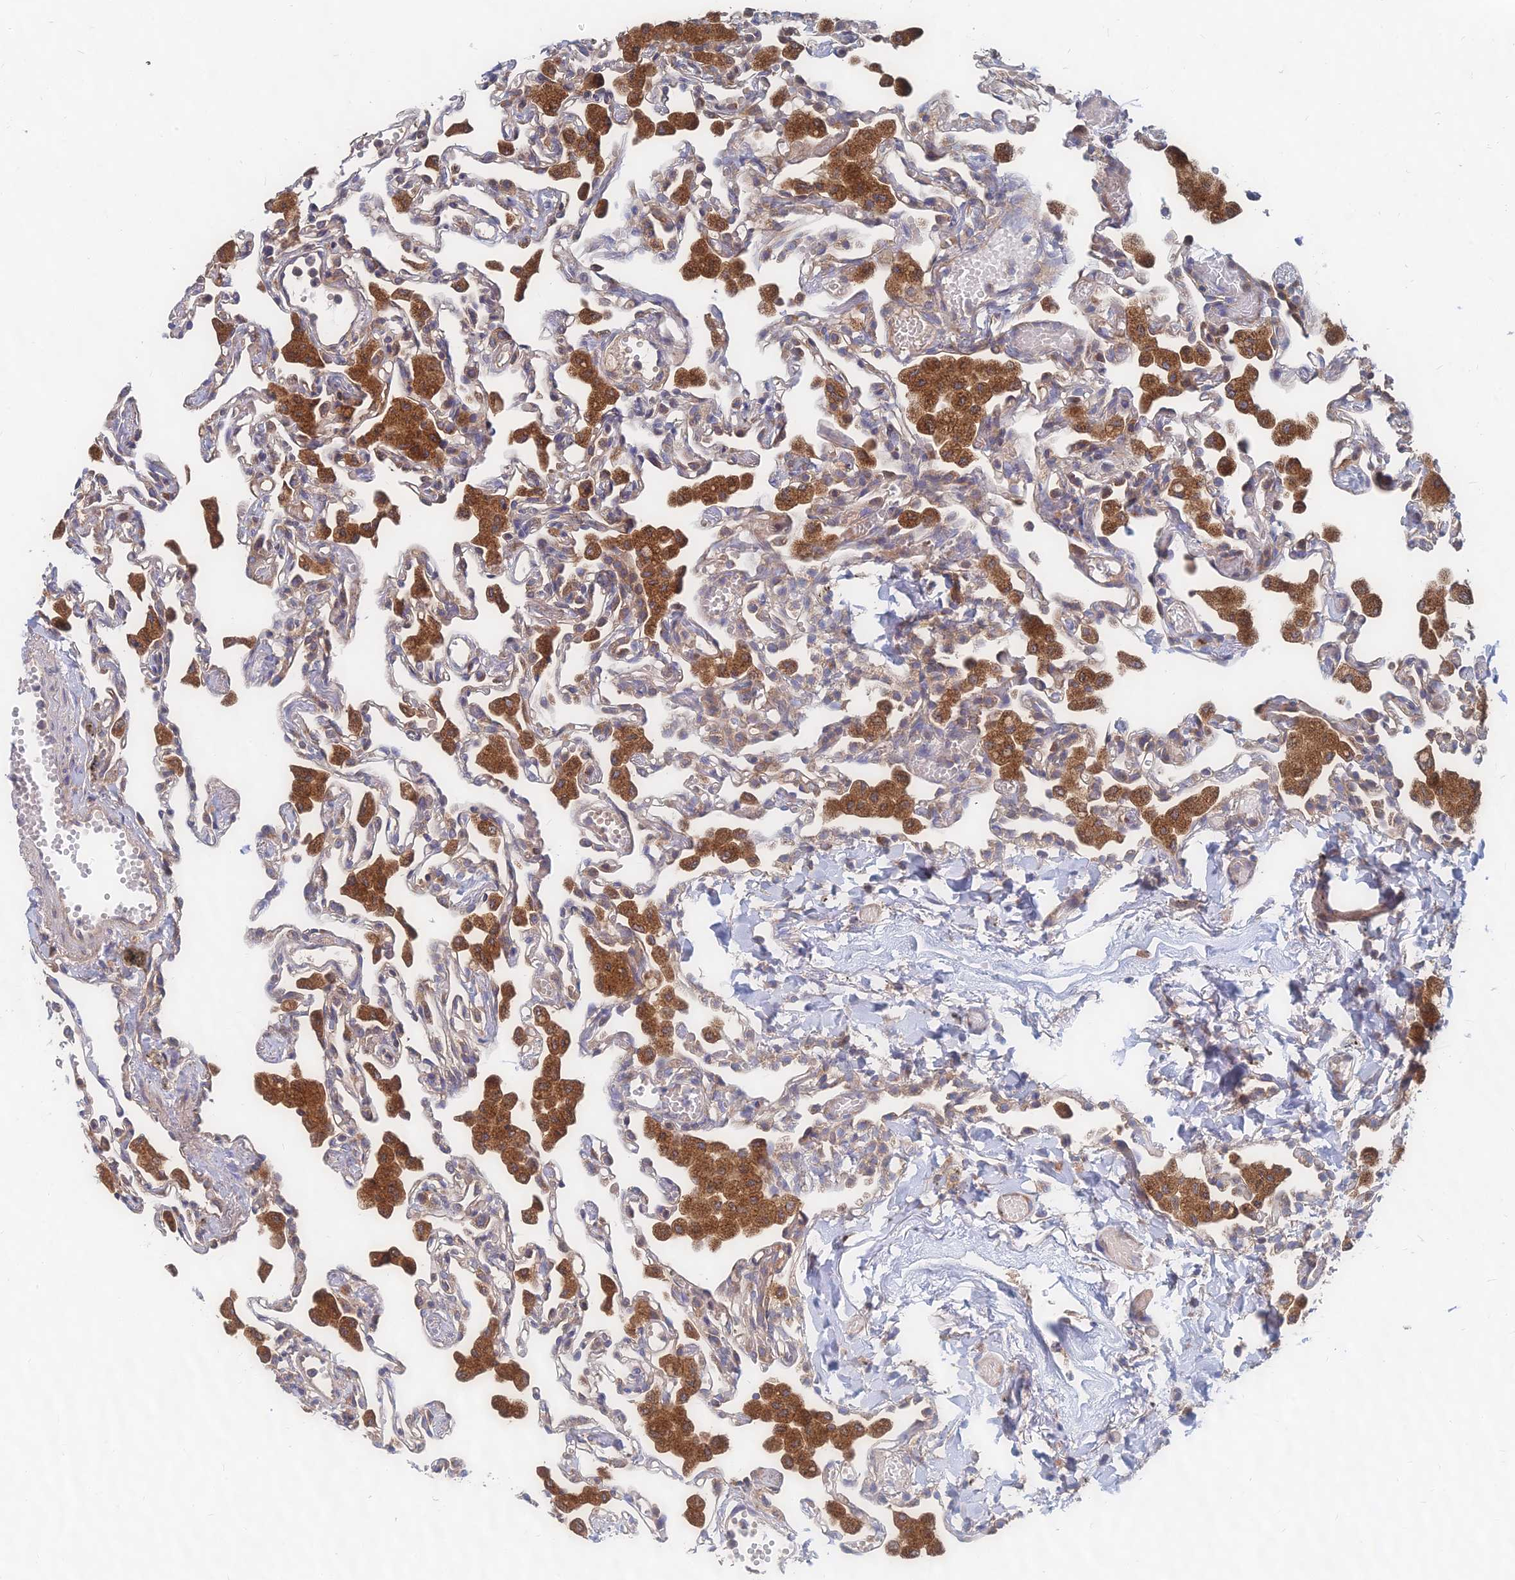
{"staining": {"intensity": "weak", "quantity": "25%-75%", "location": "cytoplasmic/membranous"}, "tissue": "lung", "cell_type": "Alveolar cells", "image_type": "normal", "snomed": [{"axis": "morphology", "description": "Normal tissue, NOS"}, {"axis": "topography", "description": "Bronchus"}, {"axis": "topography", "description": "Lung"}], "caption": "Immunohistochemistry histopathology image of unremarkable lung: human lung stained using immunohistochemistry (IHC) reveals low levels of weak protein expression localized specifically in the cytoplasmic/membranous of alveolar cells, appearing as a cytoplasmic/membranous brown color.", "gene": "CCZ1B", "patient": {"sex": "female", "age": 49}}